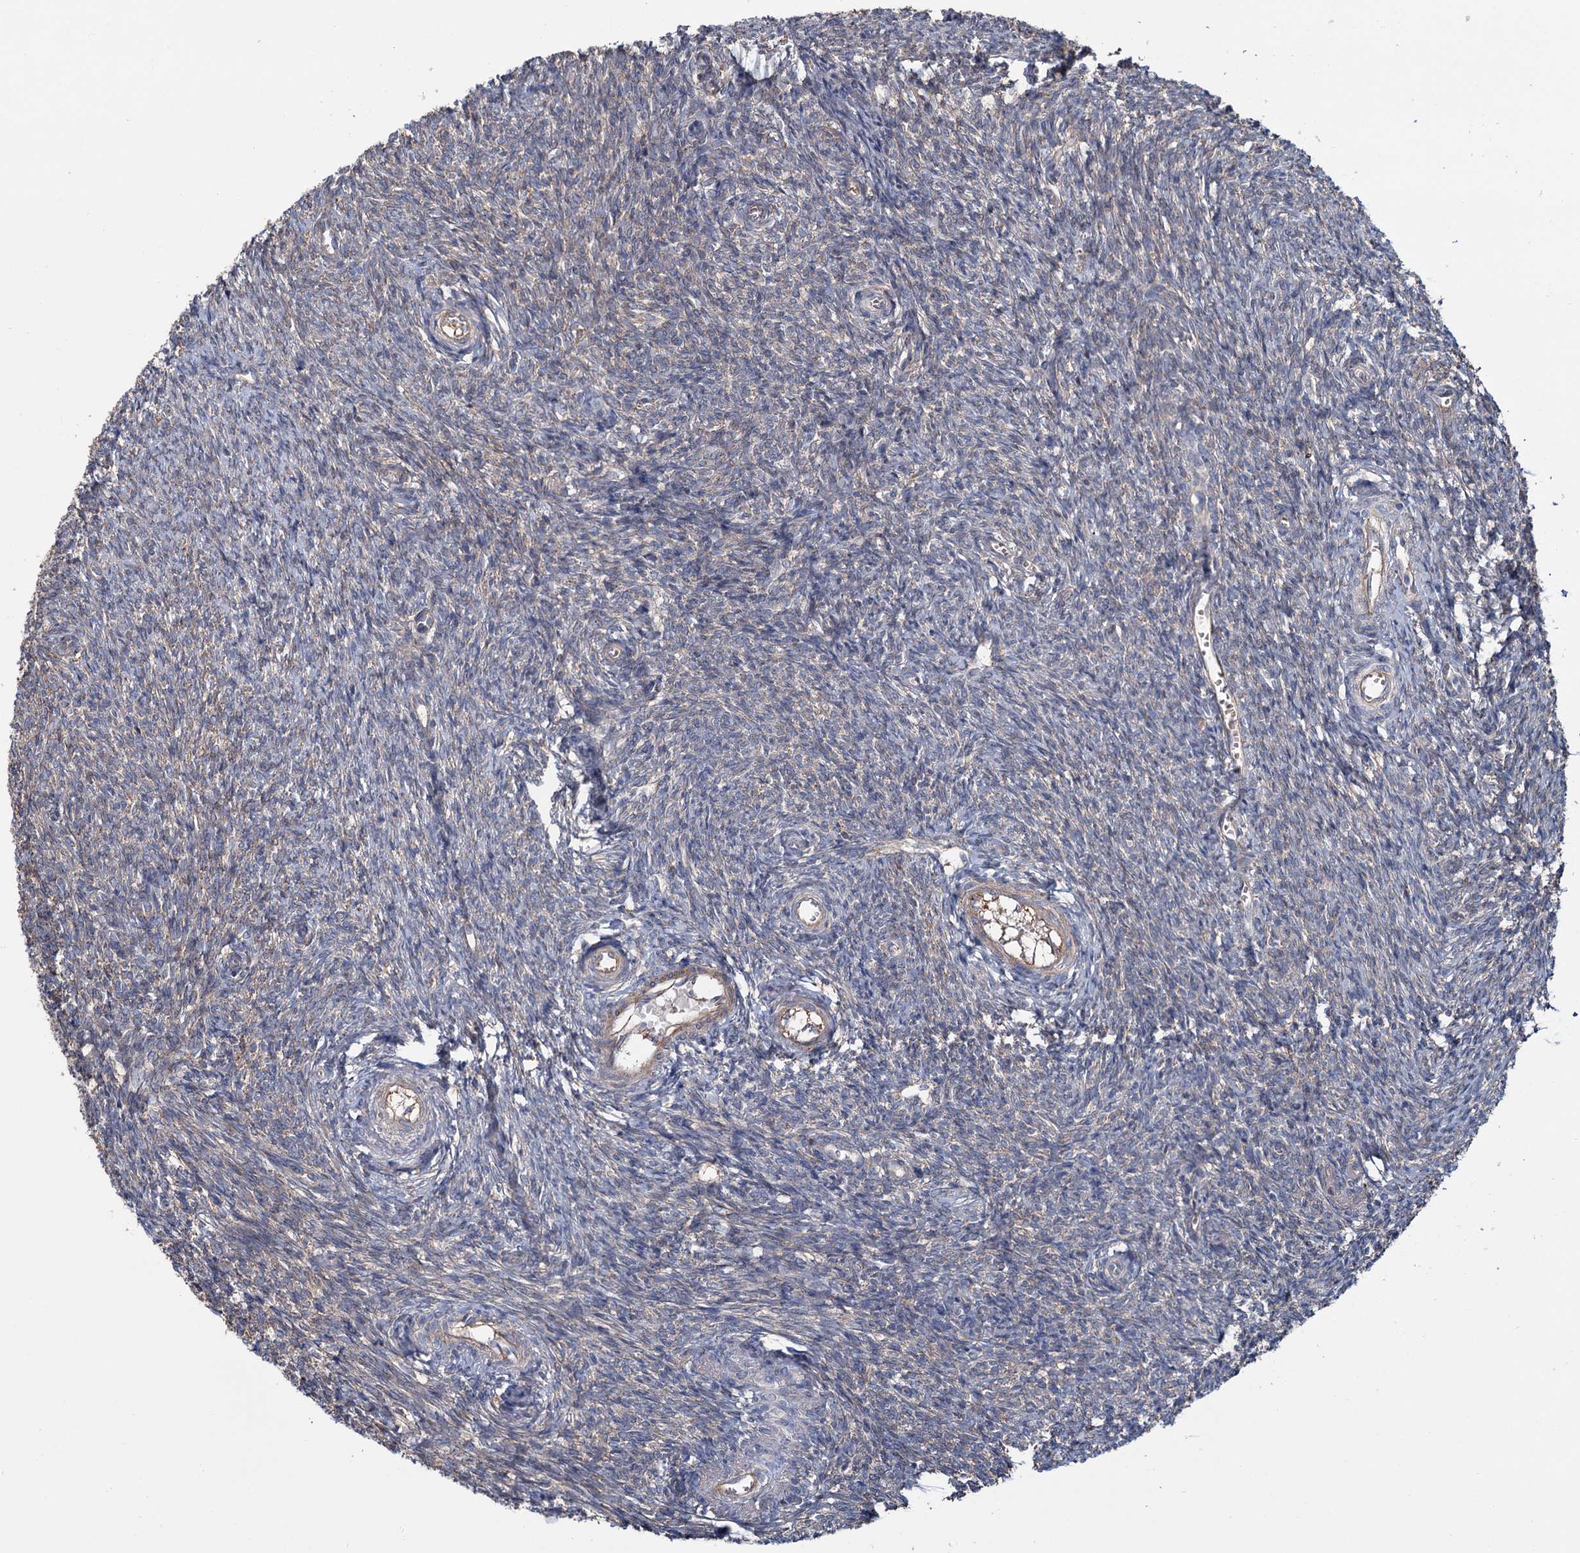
{"staining": {"intensity": "negative", "quantity": "none", "location": "none"}, "tissue": "ovary", "cell_type": "Ovarian stroma cells", "image_type": "normal", "snomed": [{"axis": "morphology", "description": "Normal tissue, NOS"}, {"axis": "topography", "description": "Ovary"}], "caption": "This is an IHC photomicrograph of unremarkable ovary. There is no expression in ovarian stroma cells.", "gene": "MTRR", "patient": {"sex": "female", "age": 44}}